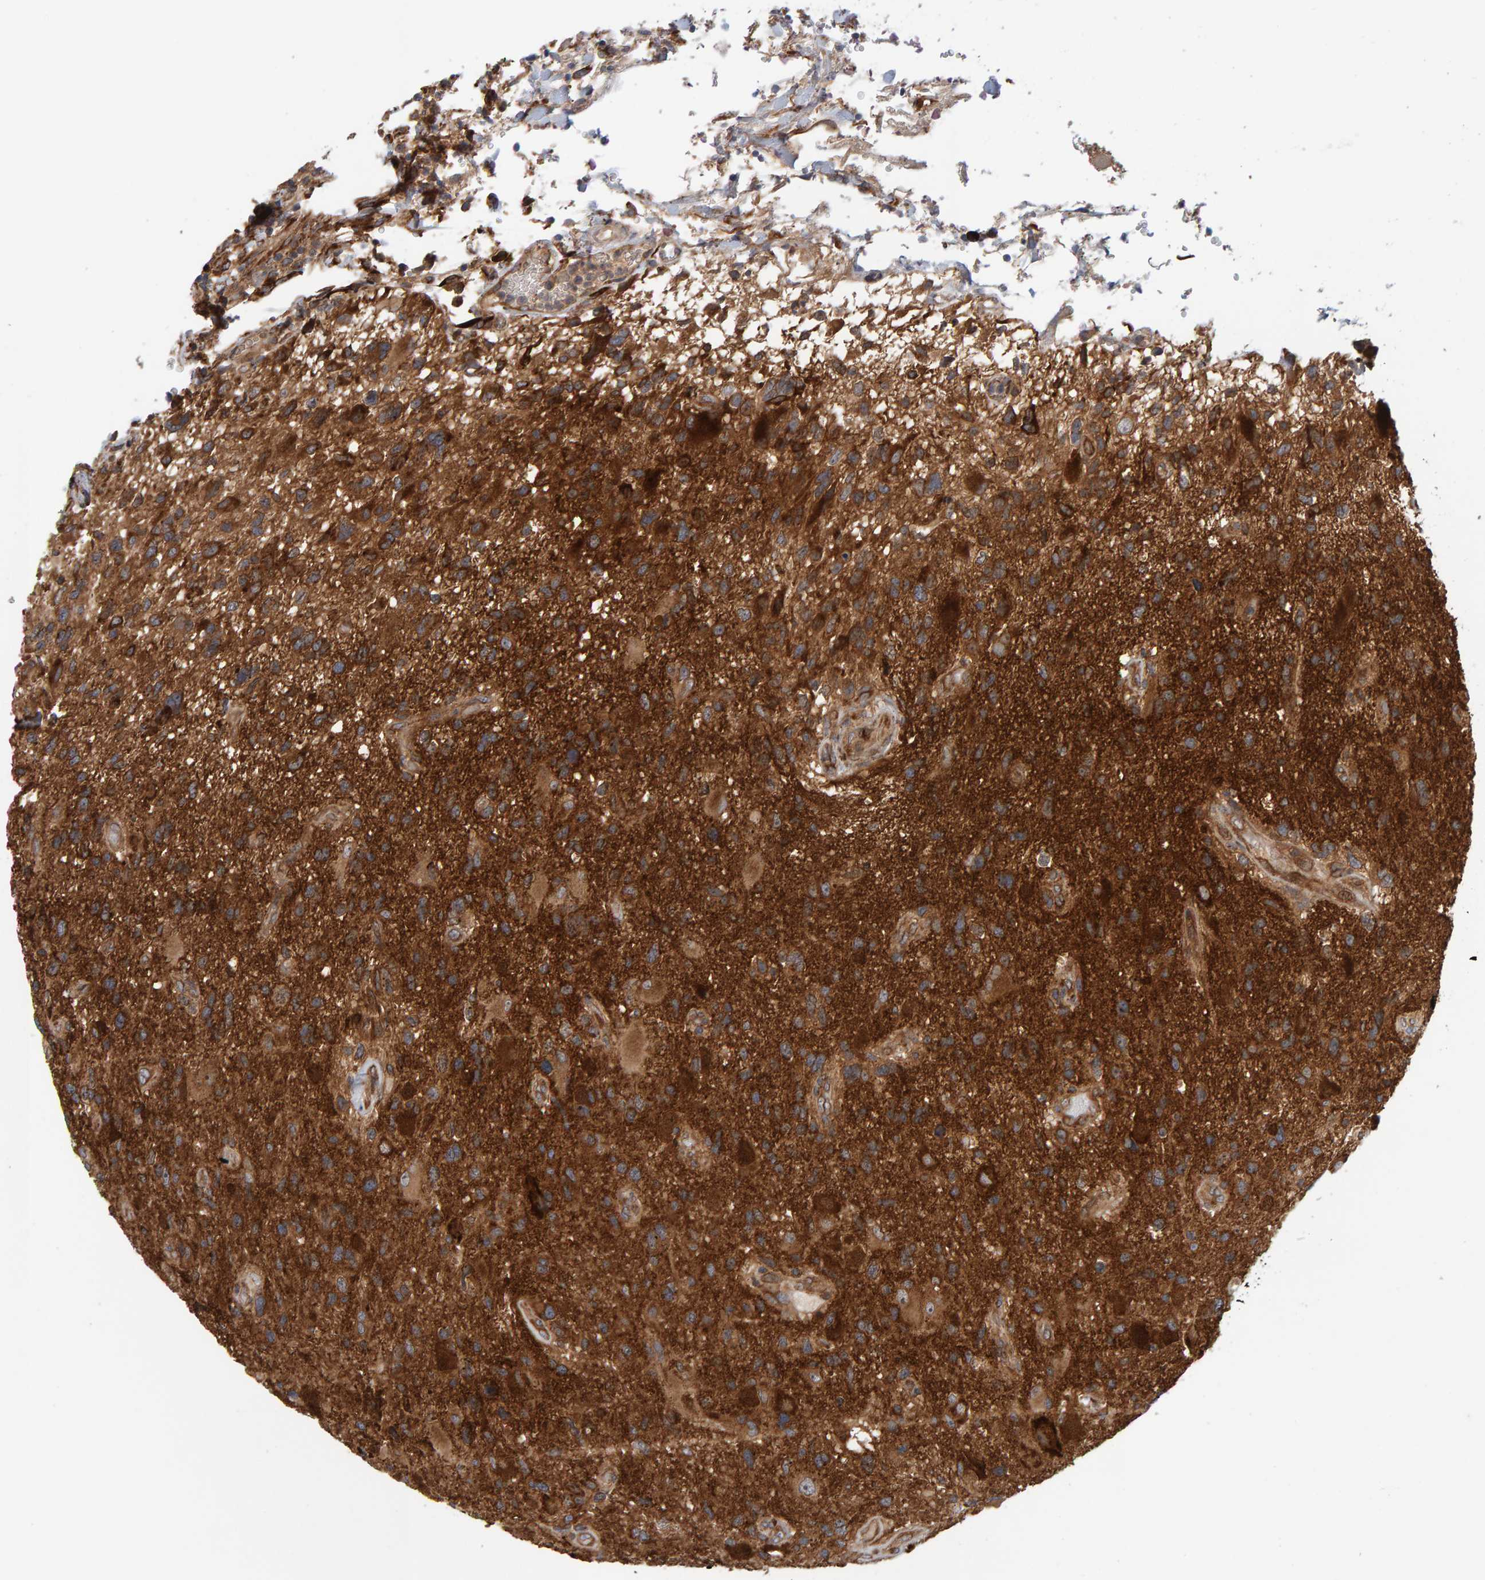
{"staining": {"intensity": "strong", "quantity": ">75%", "location": "cytoplasmic/membranous"}, "tissue": "glioma", "cell_type": "Tumor cells", "image_type": "cancer", "snomed": [{"axis": "morphology", "description": "Glioma, malignant, High grade"}, {"axis": "topography", "description": "Brain"}], "caption": "Tumor cells exhibit high levels of strong cytoplasmic/membranous positivity in approximately >75% of cells in human high-grade glioma (malignant).", "gene": "BAIAP2", "patient": {"sex": "male", "age": 33}}